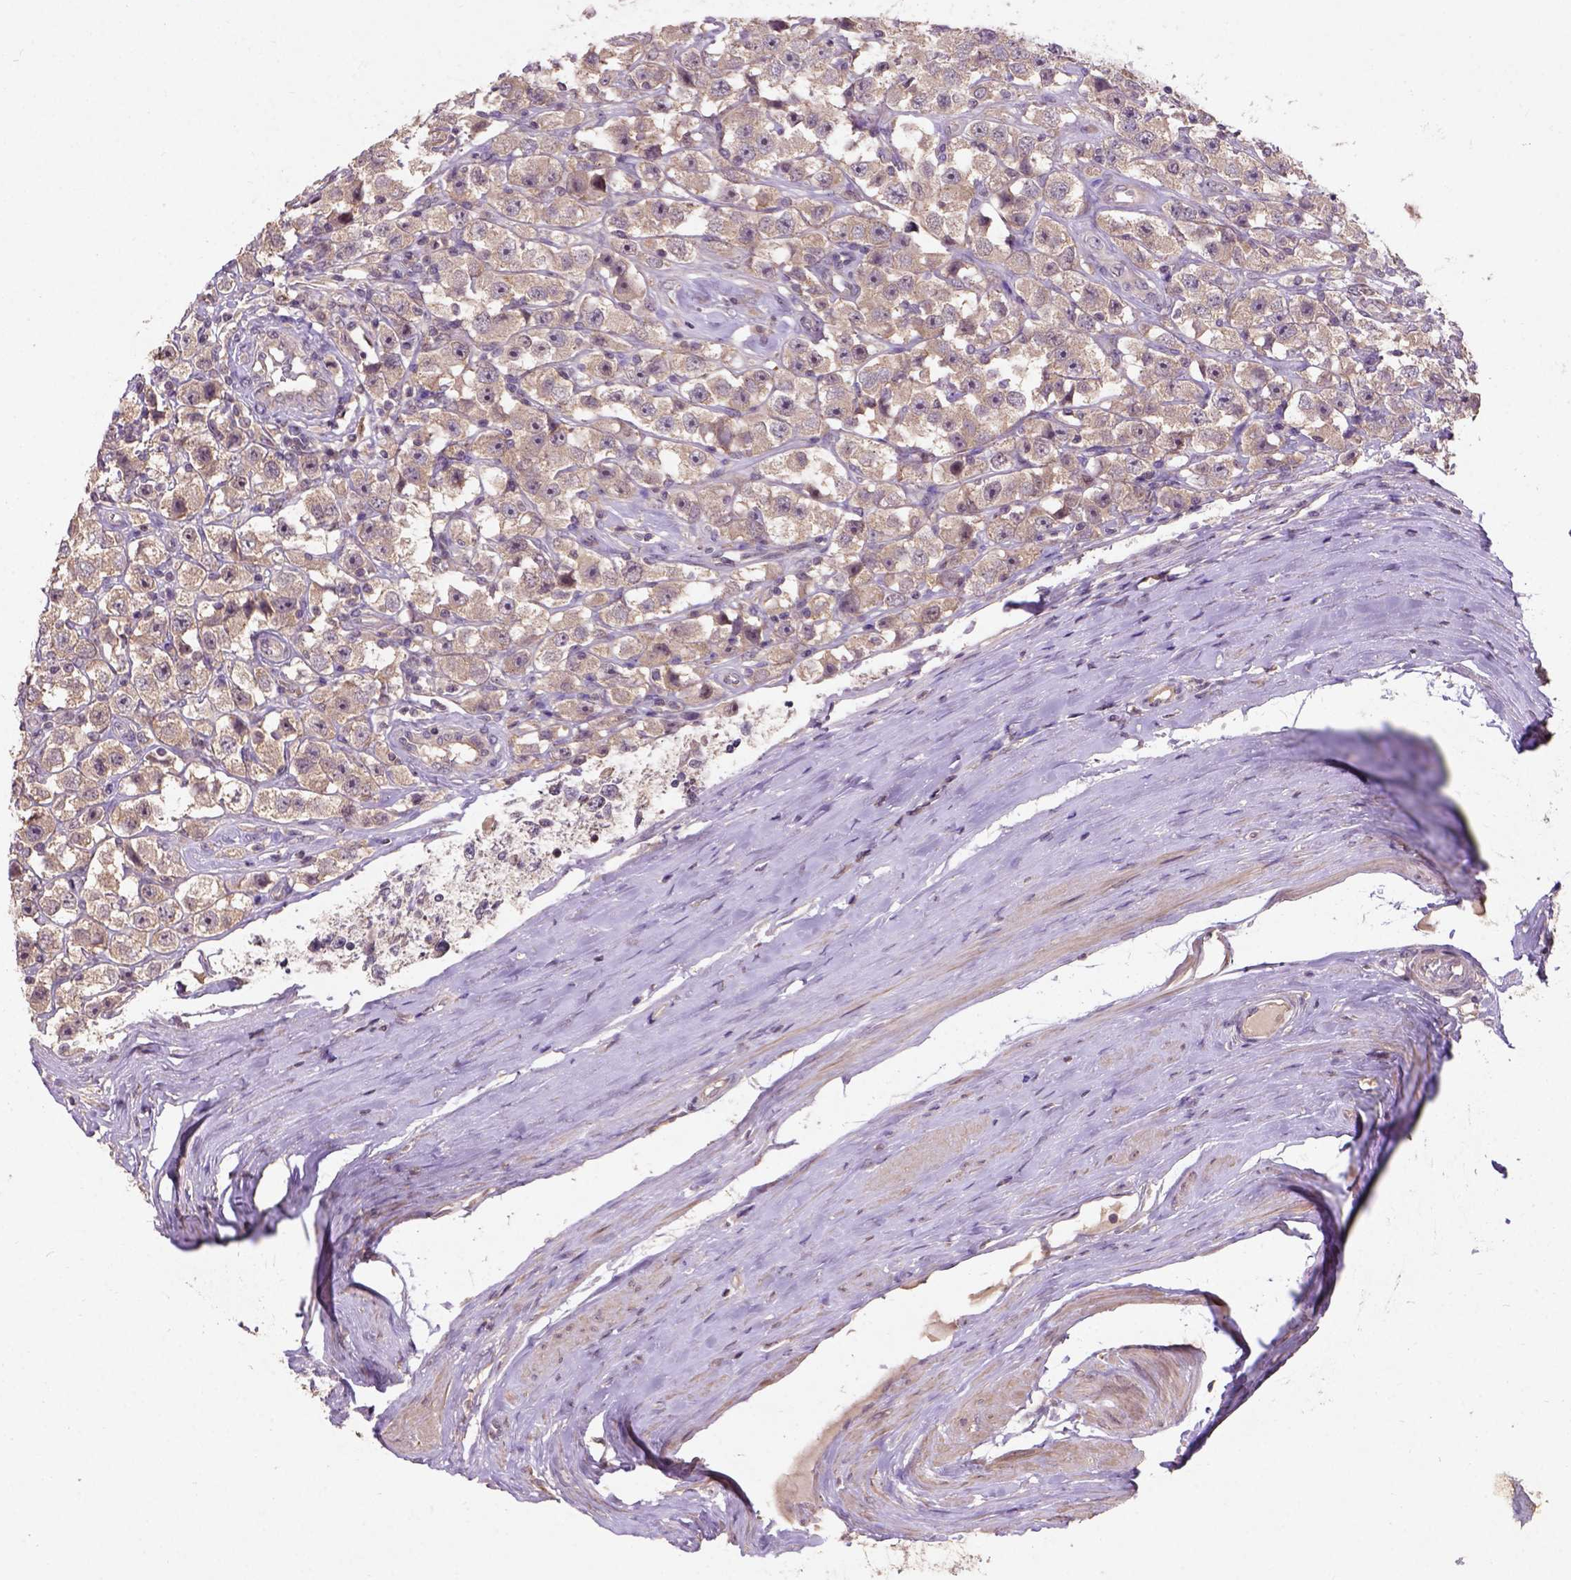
{"staining": {"intensity": "moderate", "quantity": ">75%", "location": "cytoplasmic/membranous"}, "tissue": "testis cancer", "cell_type": "Tumor cells", "image_type": "cancer", "snomed": [{"axis": "morphology", "description": "Seminoma, NOS"}, {"axis": "topography", "description": "Testis"}], "caption": "Immunohistochemical staining of testis cancer shows medium levels of moderate cytoplasmic/membranous protein positivity in approximately >75% of tumor cells.", "gene": "KBTBD8", "patient": {"sex": "male", "age": 45}}